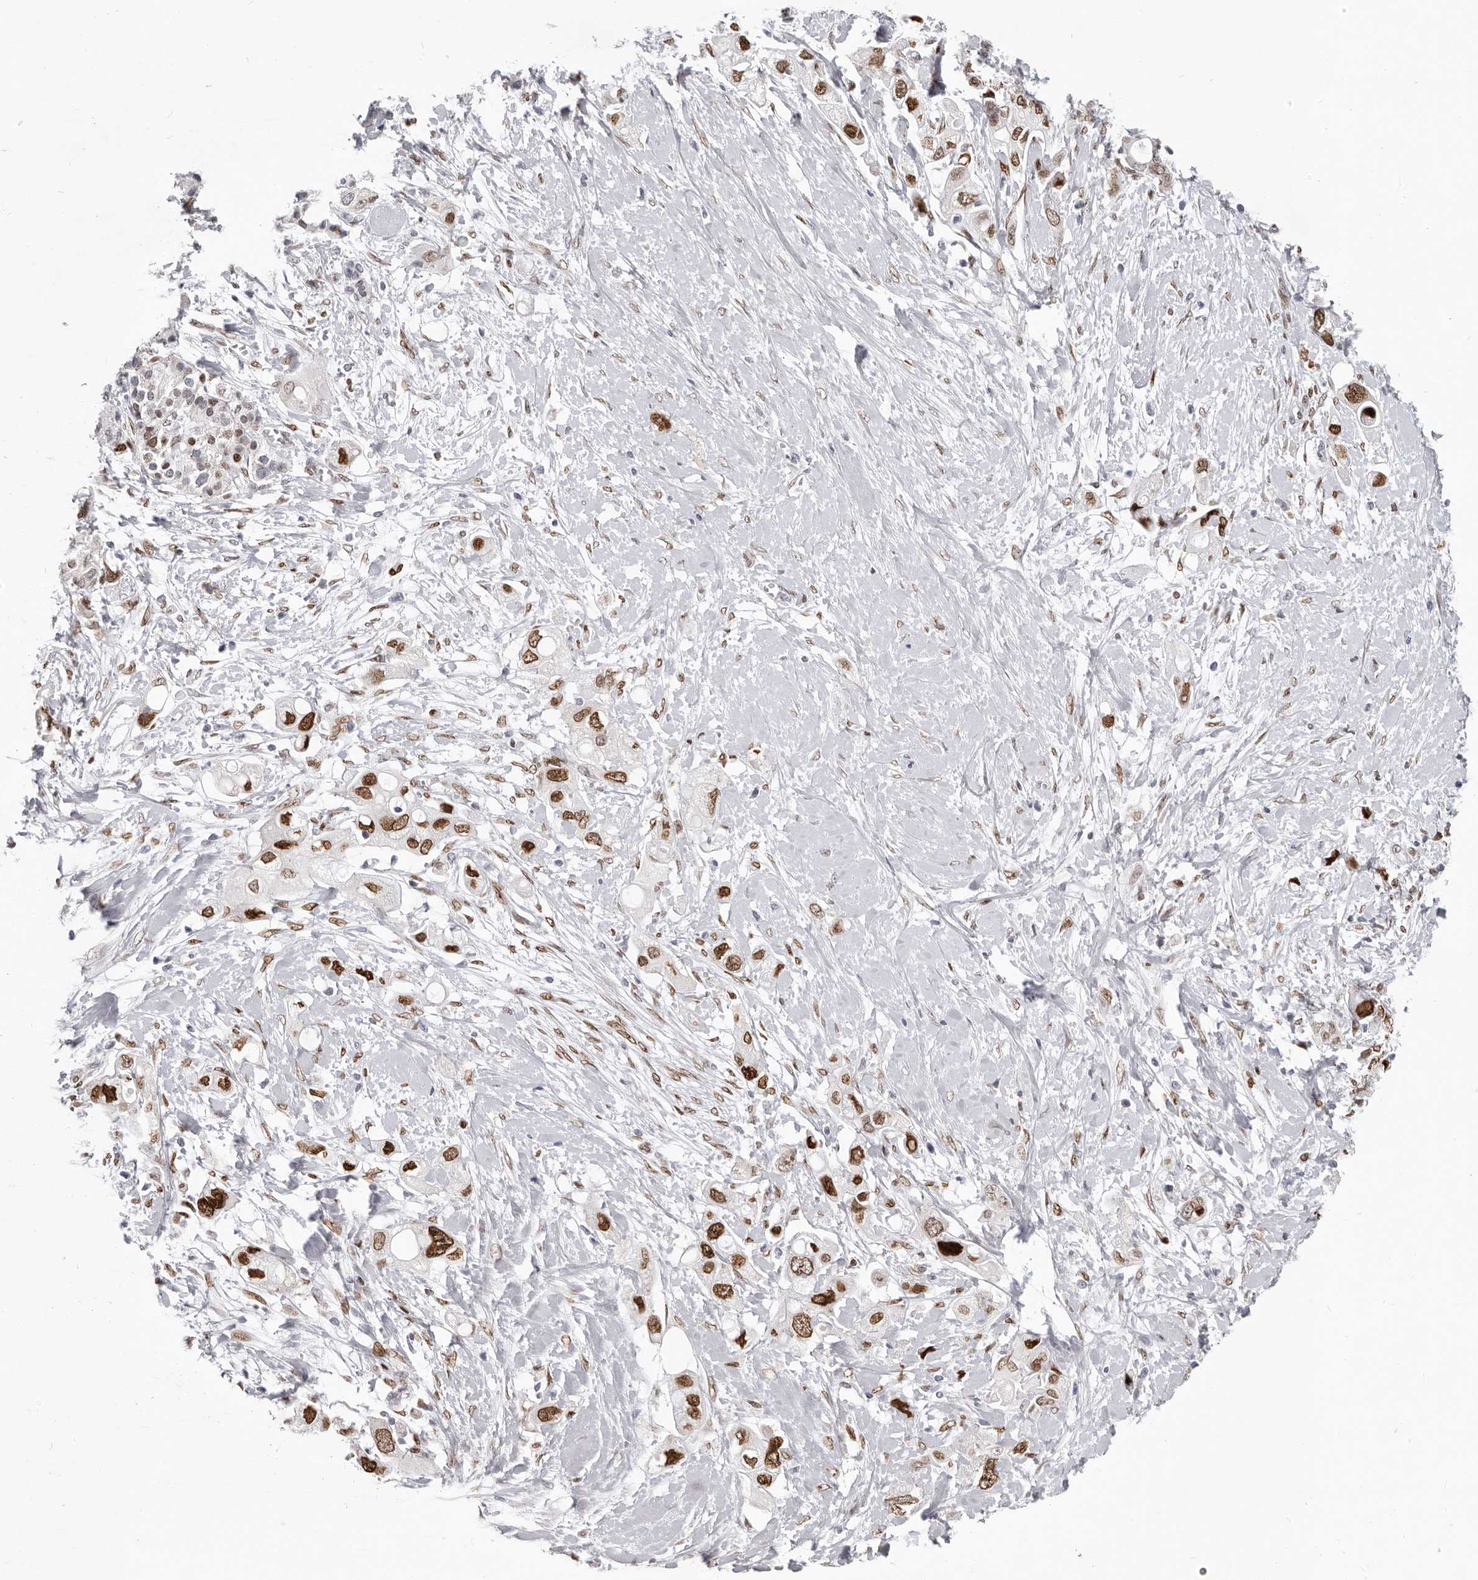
{"staining": {"intensity": "strong", "quantity": ">75%", "location": "nuclear"}, "tissue": "pancreatic cancer", "cell_type": "Tumor cells", "image_type": "cancer", "snomed": [{"axis": "morphology", "description": "Adenocarcinoma, NOS"}, {"axis": "topography", "description": "Pancreas"}], "caption": "Pancreatic cancer (adenocarcinoma) was stained to show a protein in brown. There is high levels of strong nuclear positivity in approximately >75% of tumor cells.", "gene": "SRP19", "patient": {"sex": "female", "age": 56}}